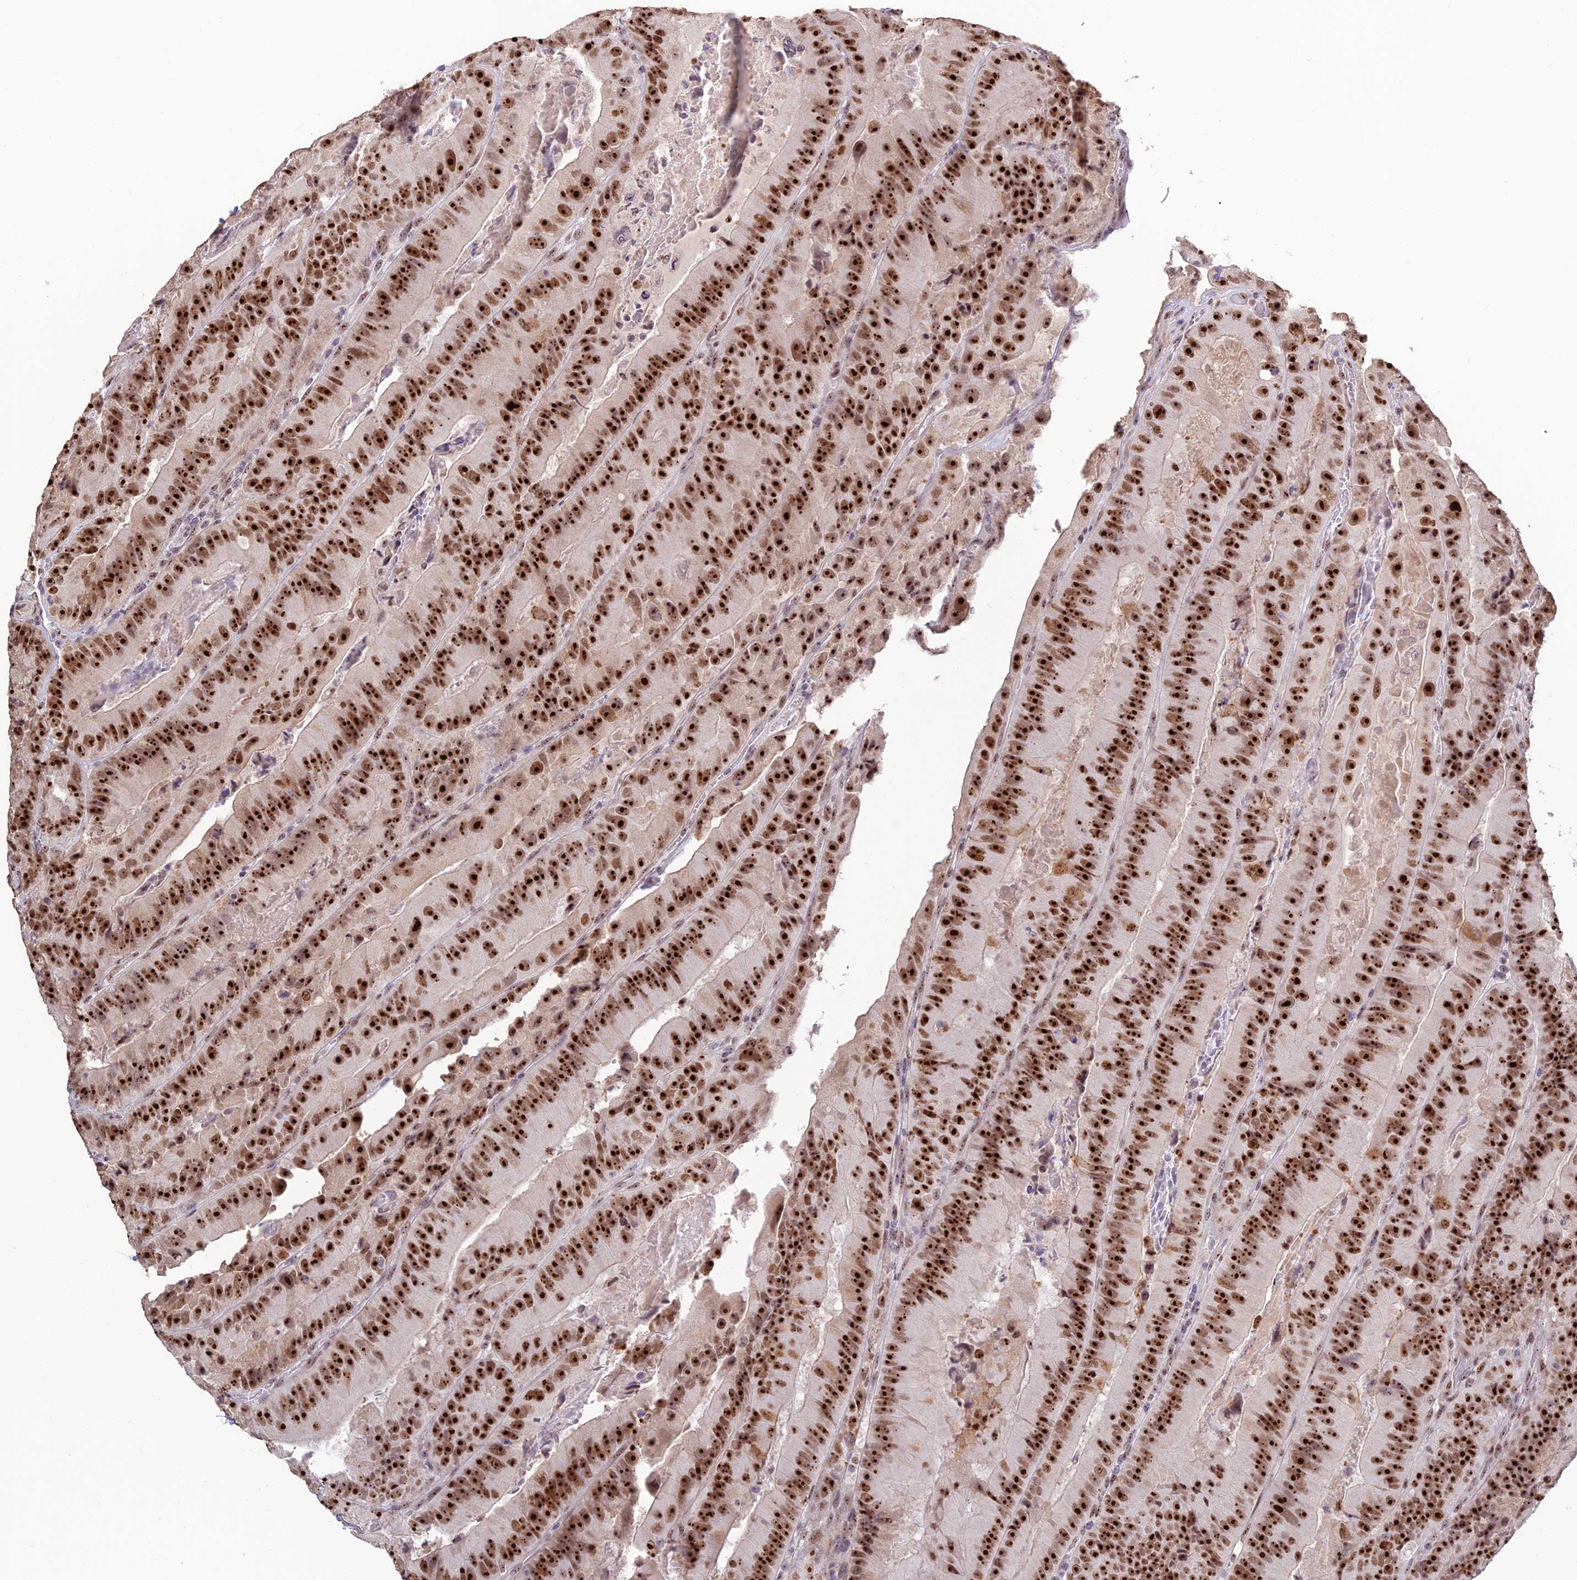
{"staining": {"intensity": "strong", "quantity": ">75%", "location": "nuclear"}, "tissue": "colorectal cancer", "cell_type": "Tumor cells", "image_type": "cancer", "snomed": [{"axis": "morphology", "description": "Adenocarcinoma, NOS"}, {"axis": "topography", "description": "Colon"}], "caption": "Immunohistochemical staining of human adenocarcinoma (colorectal) shows high levels of strong nuclear protein positivity in approximately >75% of tumor cells. Immunohistochemistry stains the protein in brown and the nuclei are stained blue.", "gene": "POLR1G", "patient": {"sex": "female", "age": 86}}